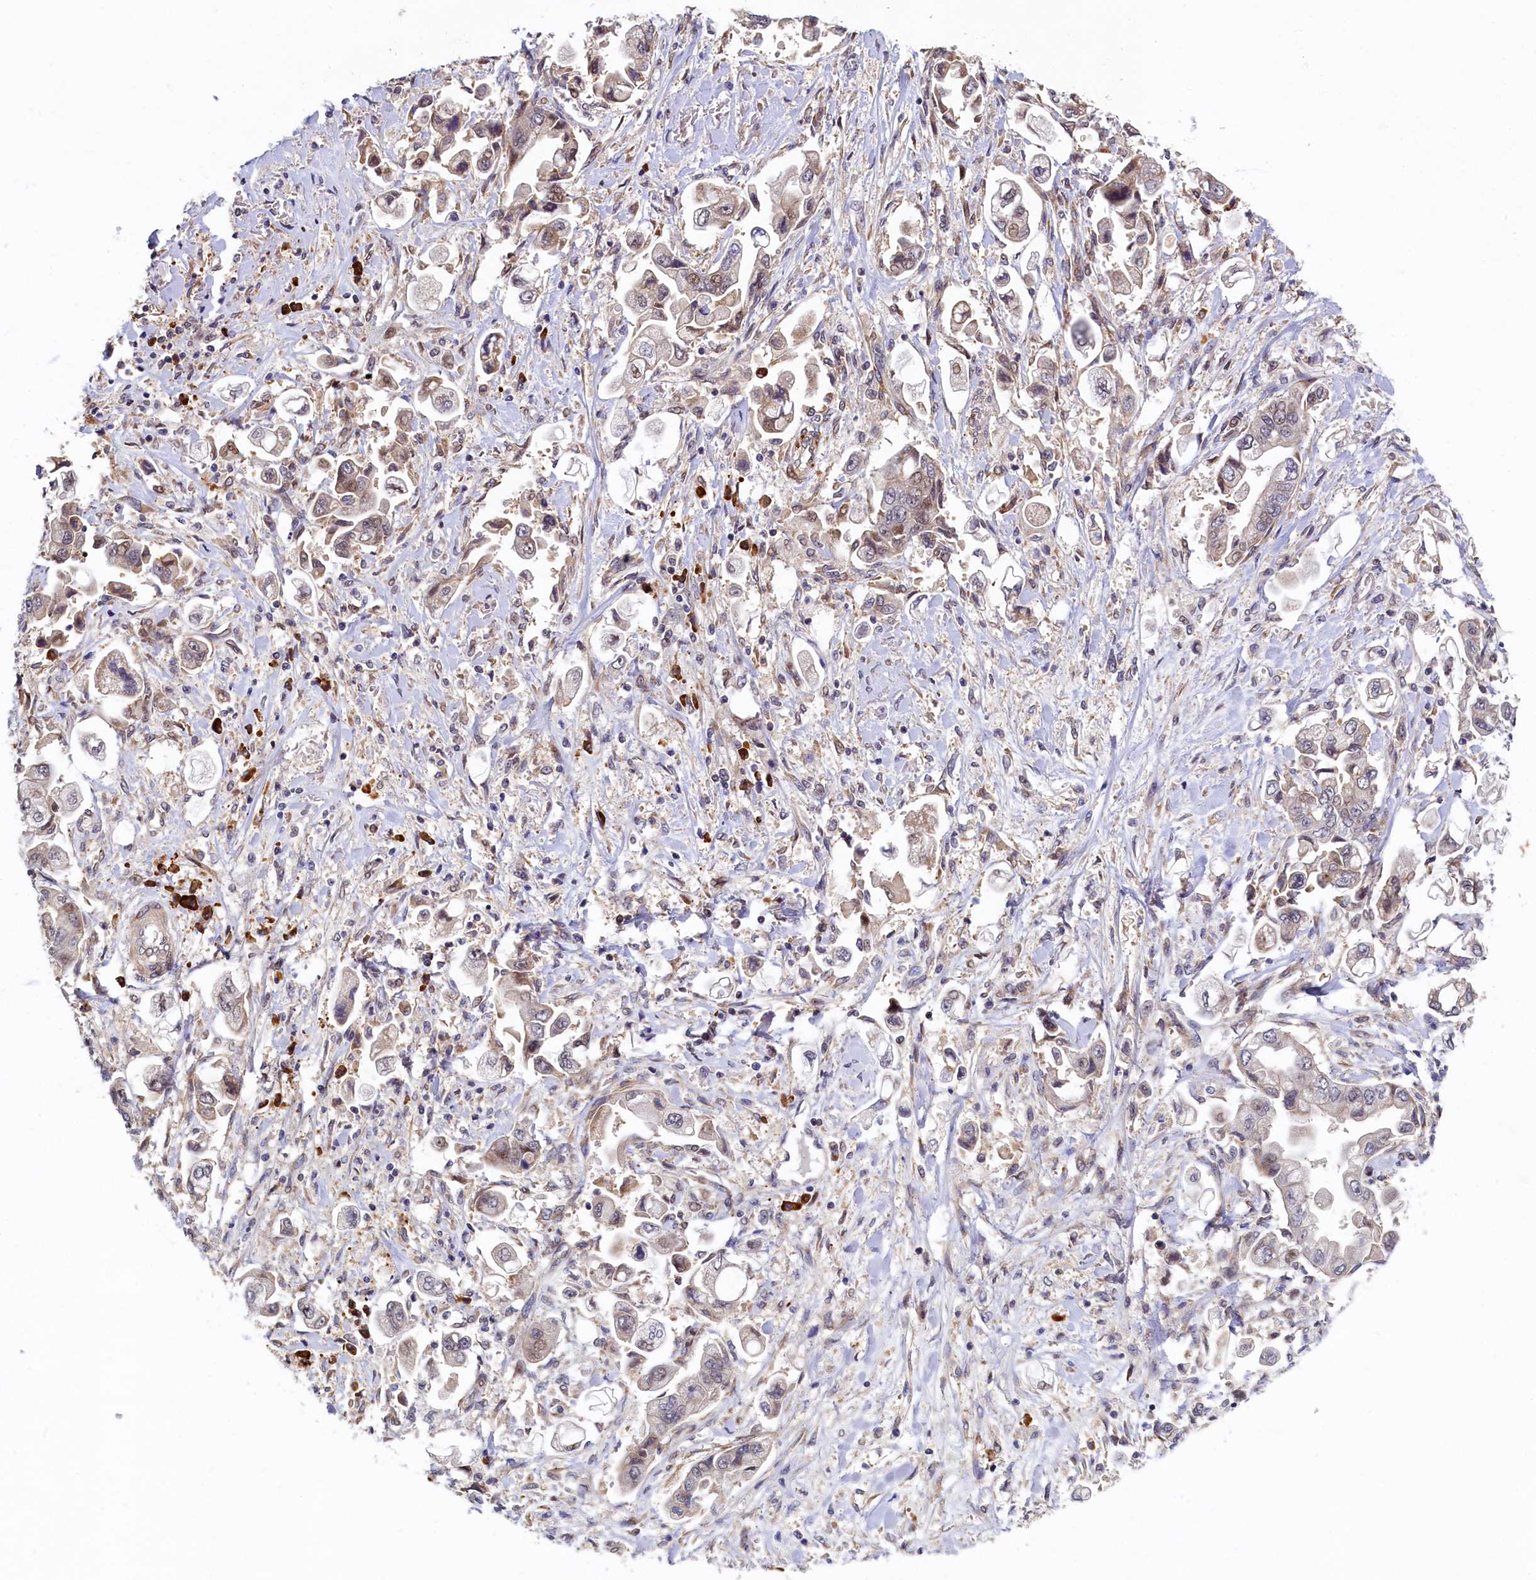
{"staining": {"intensity": "weak", "quantity": "<25%", "location": "cytoplasmic/membranous,nuclear"}, "tissue": "stomach cancer", "cell_type": "Tumor cells", "image_type": "cancer", "snomed": [{"axis": "morphology", "description": "Adenocarcinoma, NOS"}, {"axis": "topography", "description": "Stomach"}], "caption": "Stomach cancer (adenocarcinoma) was stained to show a protein in brown. There is no significant expression in tumor cells. (Stains: DAB immunohistochemistry with hematoxylin counter stain, Microscopy: brightfield microscopy at high magnification).", "gene": "SLC16A14", "patient": {"sex": "male", "age": 62}}